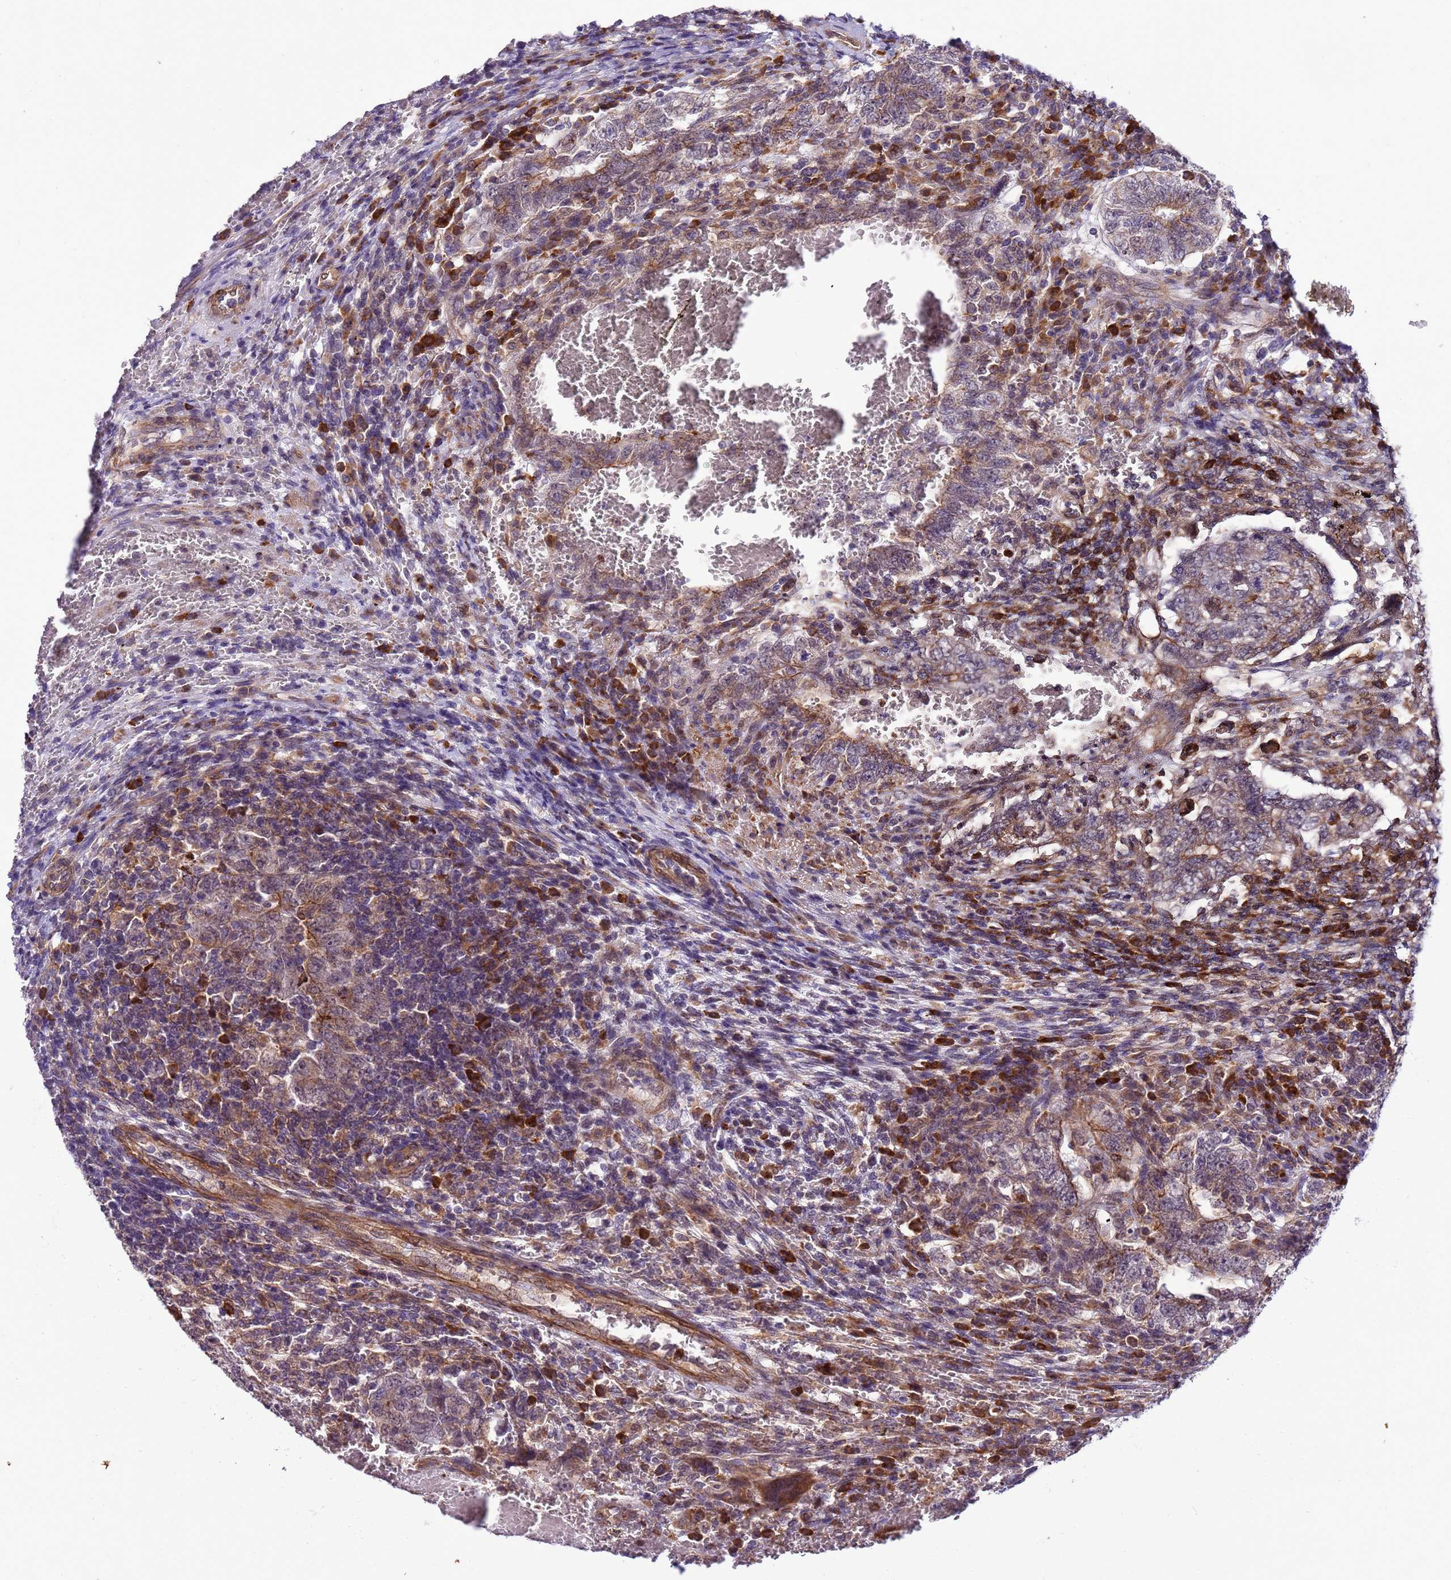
{"staining": {"intensity": "weak", "quantity": "25%-75%", "location": "cytoplasmic/membranous"}, "tissue": "testis cancer", "cell_type": "Tumor cells", "image_type": "cancer", "snomed": [{"axis": "morphology", "description": "Carcinoma, Embryonal, NOS"}, {"axis": "topography", "description": "Testis"}], "caption": "Weak cytoplasmic/membranous expression for a protein is appreciated in about 25%-75% of tumor cells of embryonal carcinoma (testis) using IHC.", "gene": "GEN1", "patient": {"sex": "male", "age": 26}}